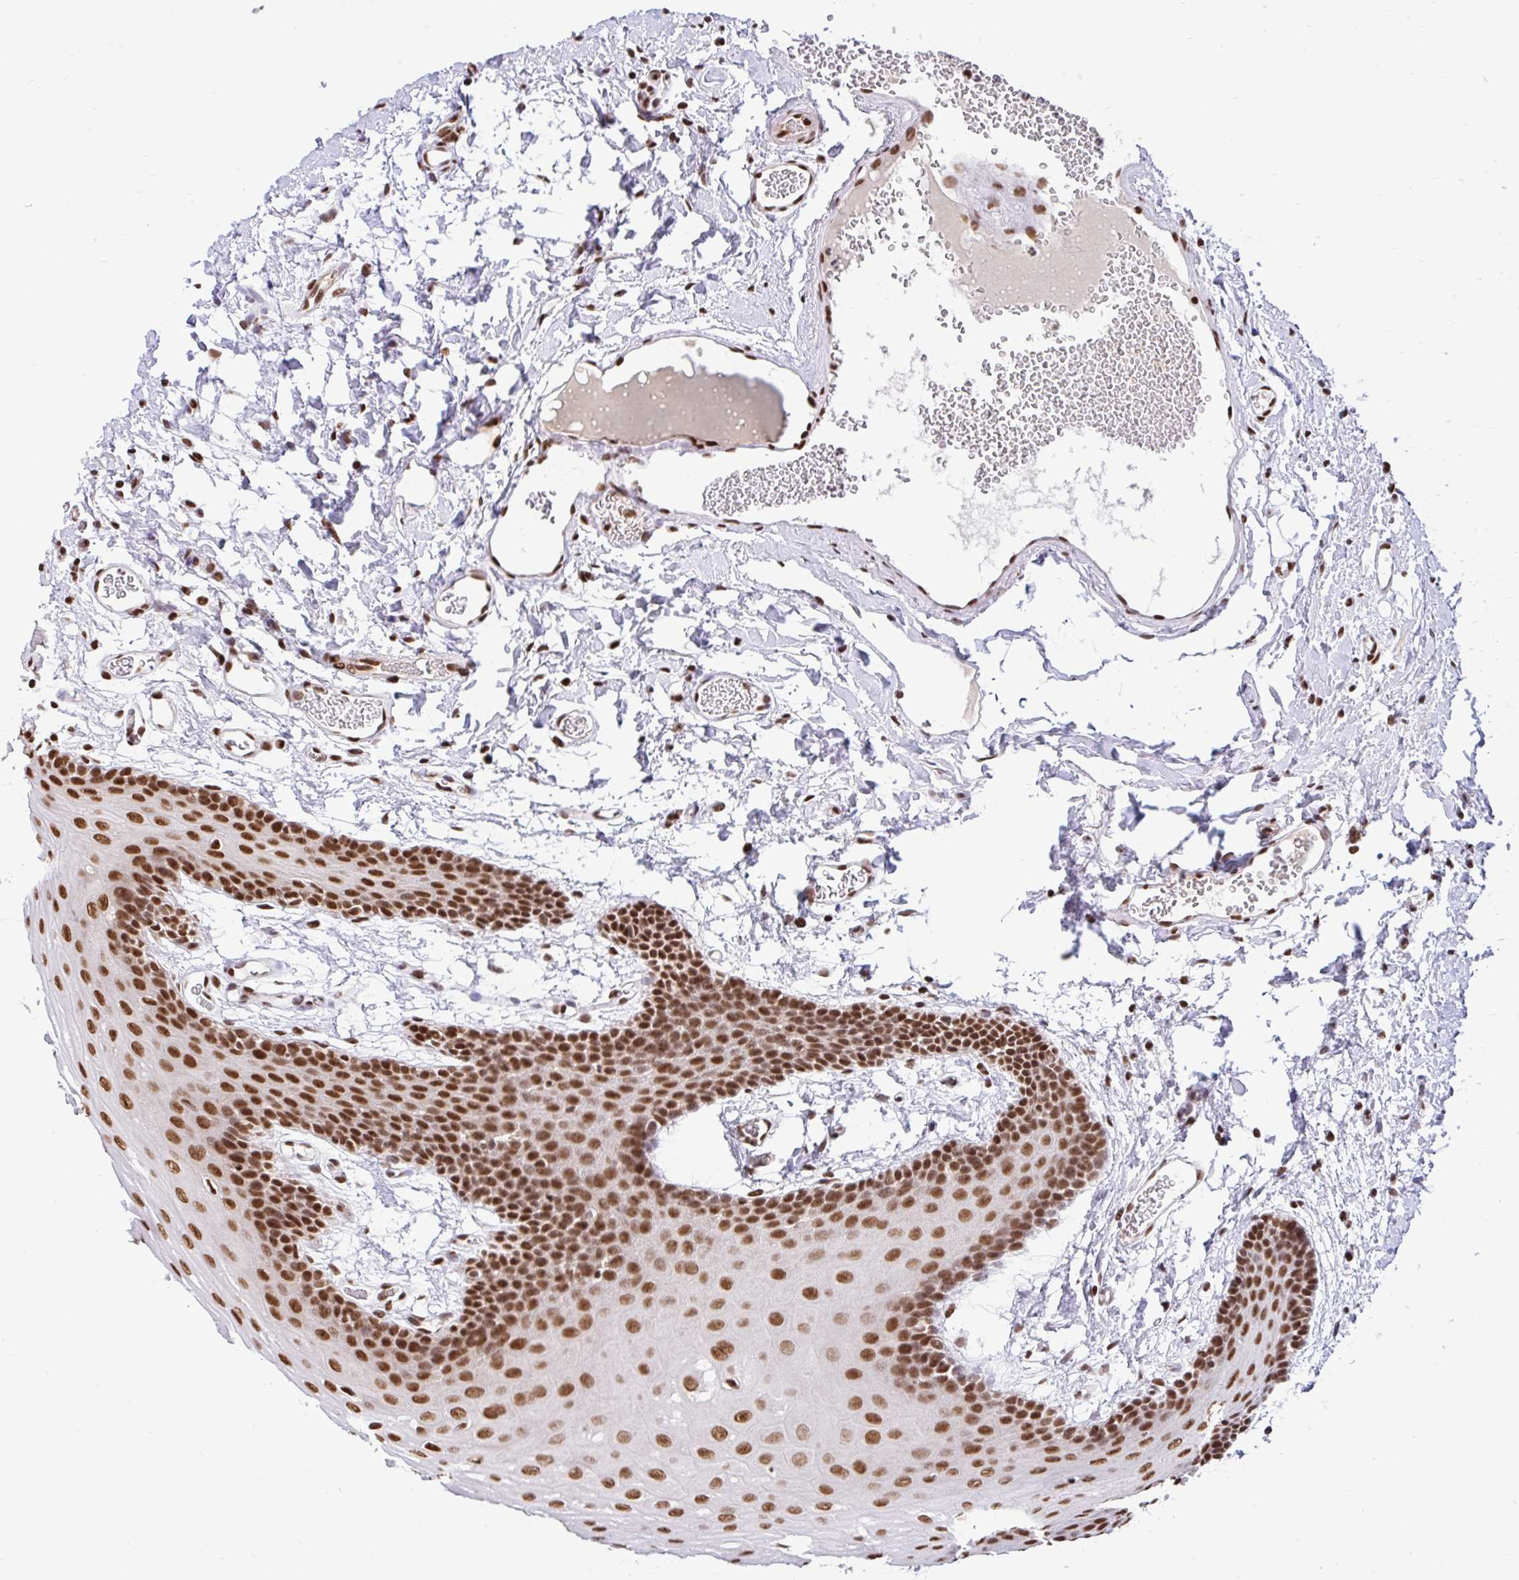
{"staining": {"intensity": "strong", "quantity": ">75%", "location": "nuclear"}, "tissue": "oral mucosa", "cell_type": "Squamous epithelial cells", "image_type": "normal", "snomed": [{"axis": "morphology", "description": "Normal tissue, NOS"}, {"axis": "topography", "description": "Oral tissue"}, {"axis": "topography", "description": "Tounge, NOS"}], "caption": "About >75% of squamous epithelial cells in unremarkable oral mucosa display strong nuclear protein positivity as visualized by brown immunohistochemical staining.", "gene": "ABCA9", "patient": {"sex": "female", "age": 60}}